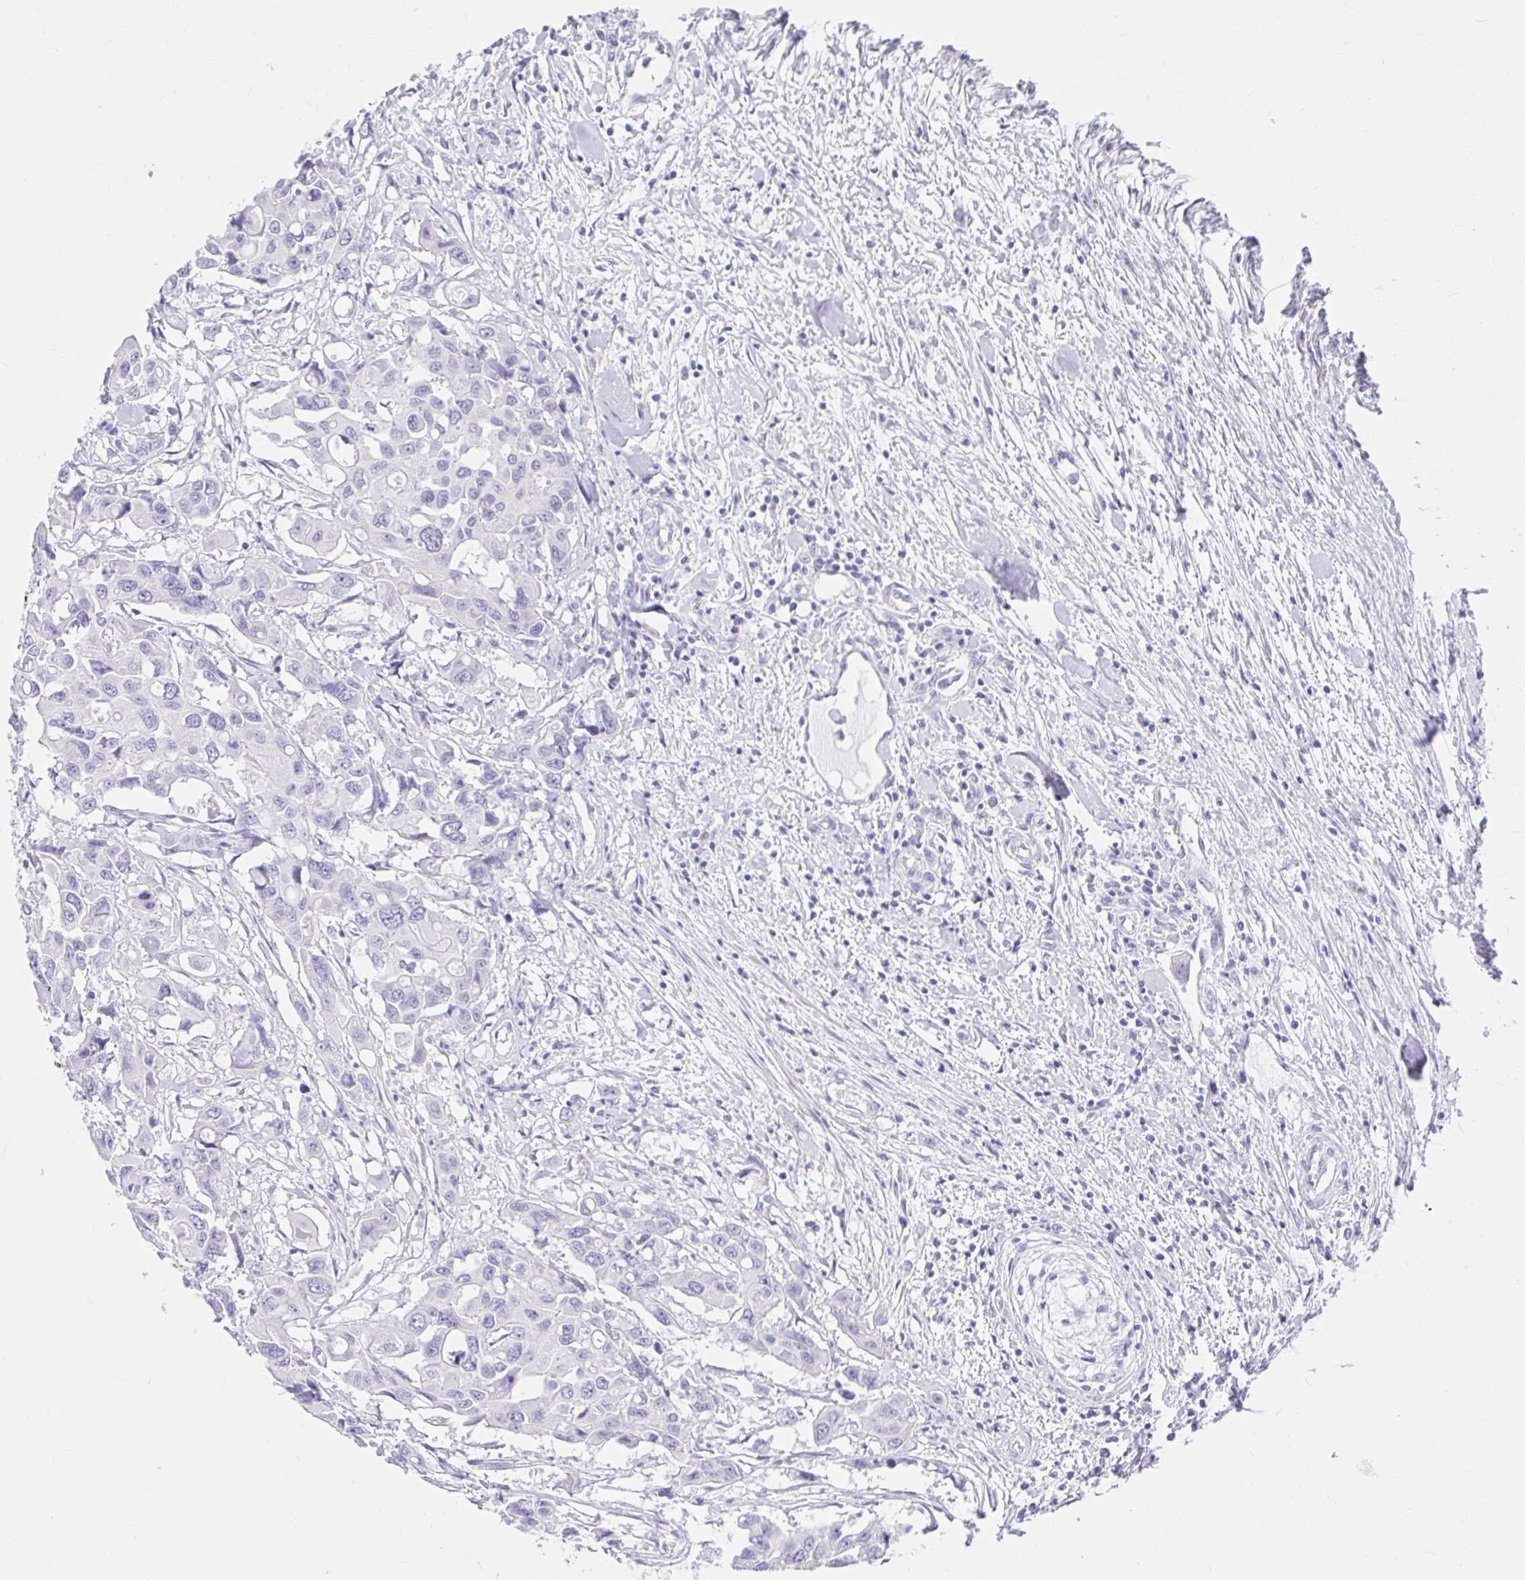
{"staining": {"intensity": "negative", "quantity": "none", "location": "none"}, "tissue": "colorectal cancer", "cell_type": "Tumor cells", "image_type": "cancer", "snomed": [{"axis": "morphology", "description": "Adenocarcinoma, NOS"}, {"axis": "topography", "description": "Colon"}], "caption": "There is no significant expression in tumor cells of colorectal cancer.", "gene": "VGLL1", "patient": {"sex": "male", "age": 77}}